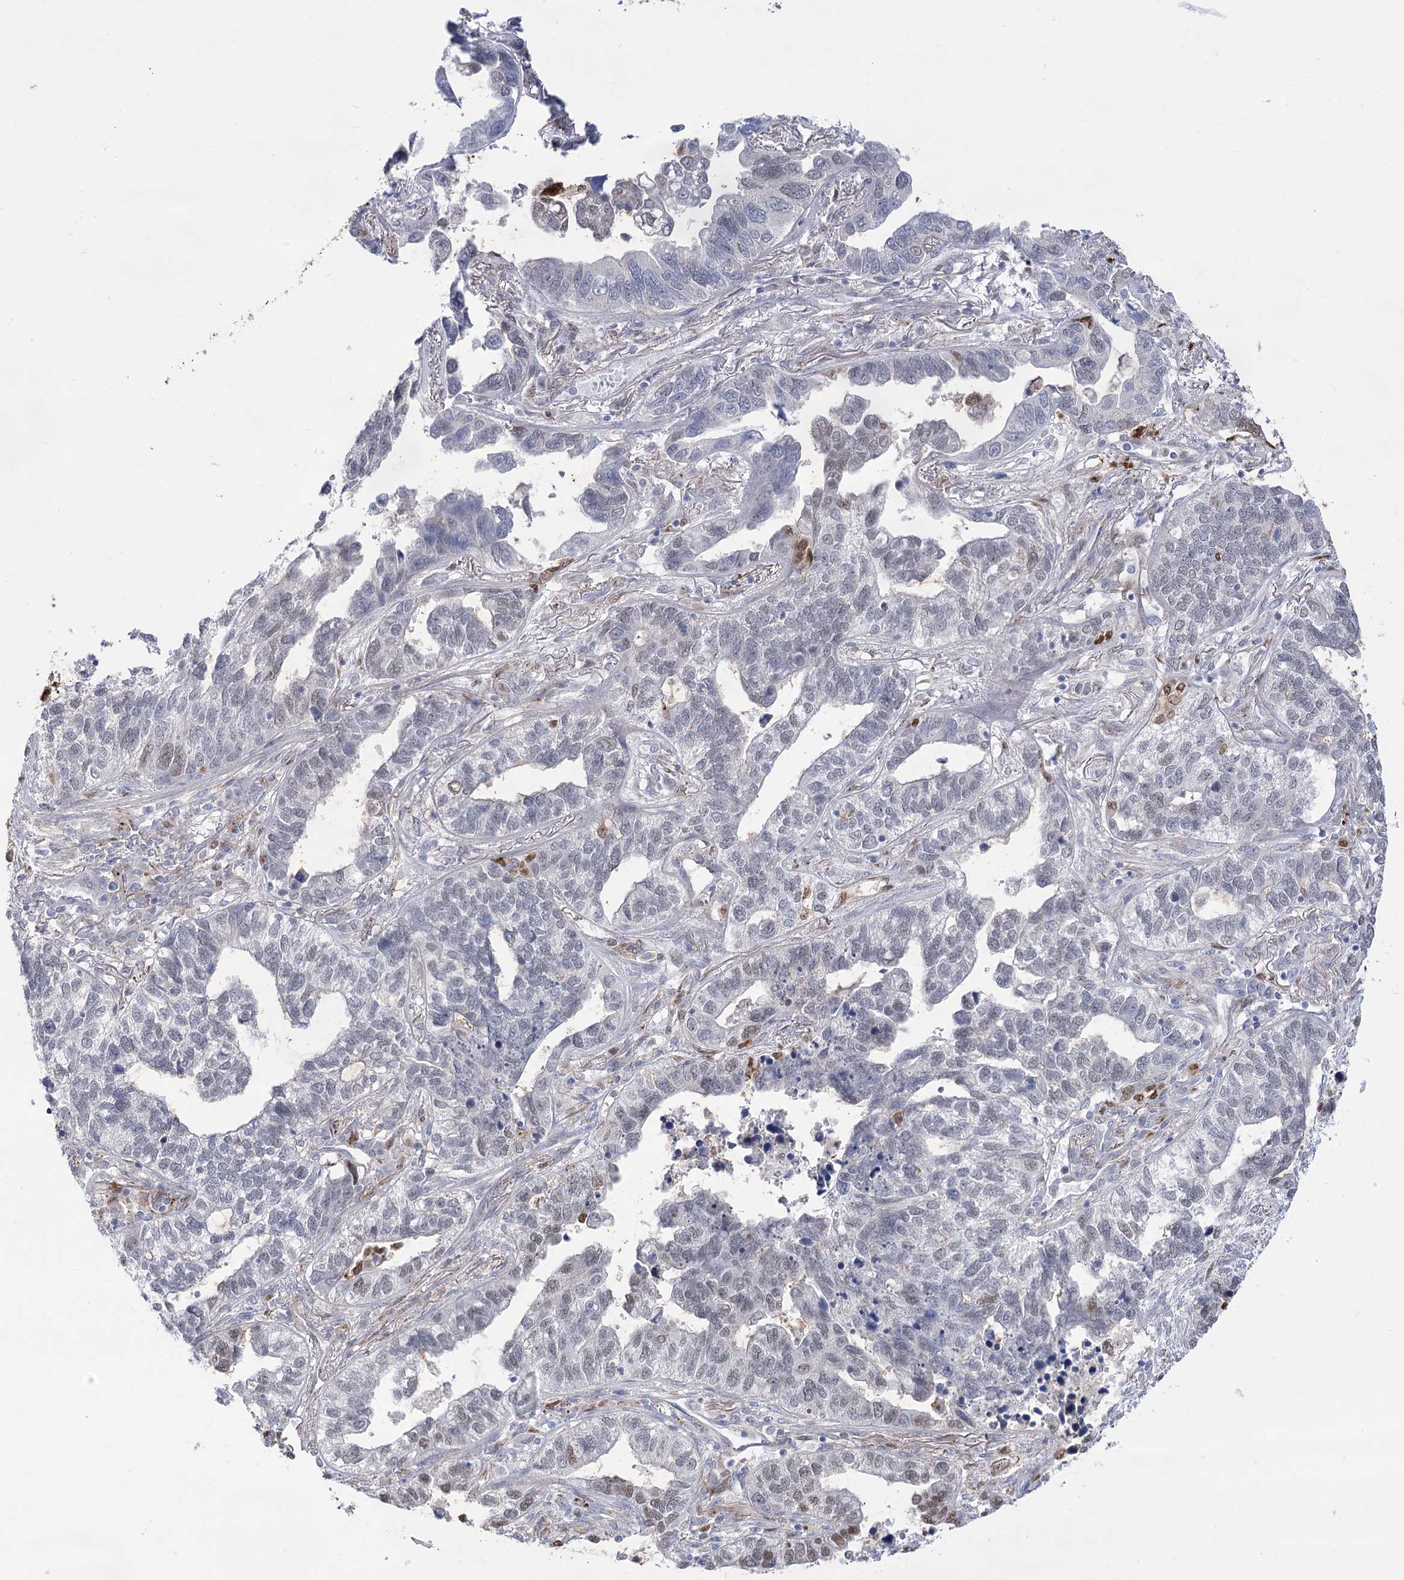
{"staining": {"intensity": "moderate", "quantity": "<25%", "location": "nuclear"}, "tissue": "lung cancer", "cell_type": "Tumor cells", "image_type": "cancer", "snomed": [{"axis": "morphology", "description": "Adenocarcinoma, NOS"}, {"axis": "topography", "description": "Lung"}], "caption": "Lung cancer stained for a protein exhibits moderate nuclear positivity in tumor cells.", "gene": "SIAE", "patient": {"sex": "male", "age": 67}}